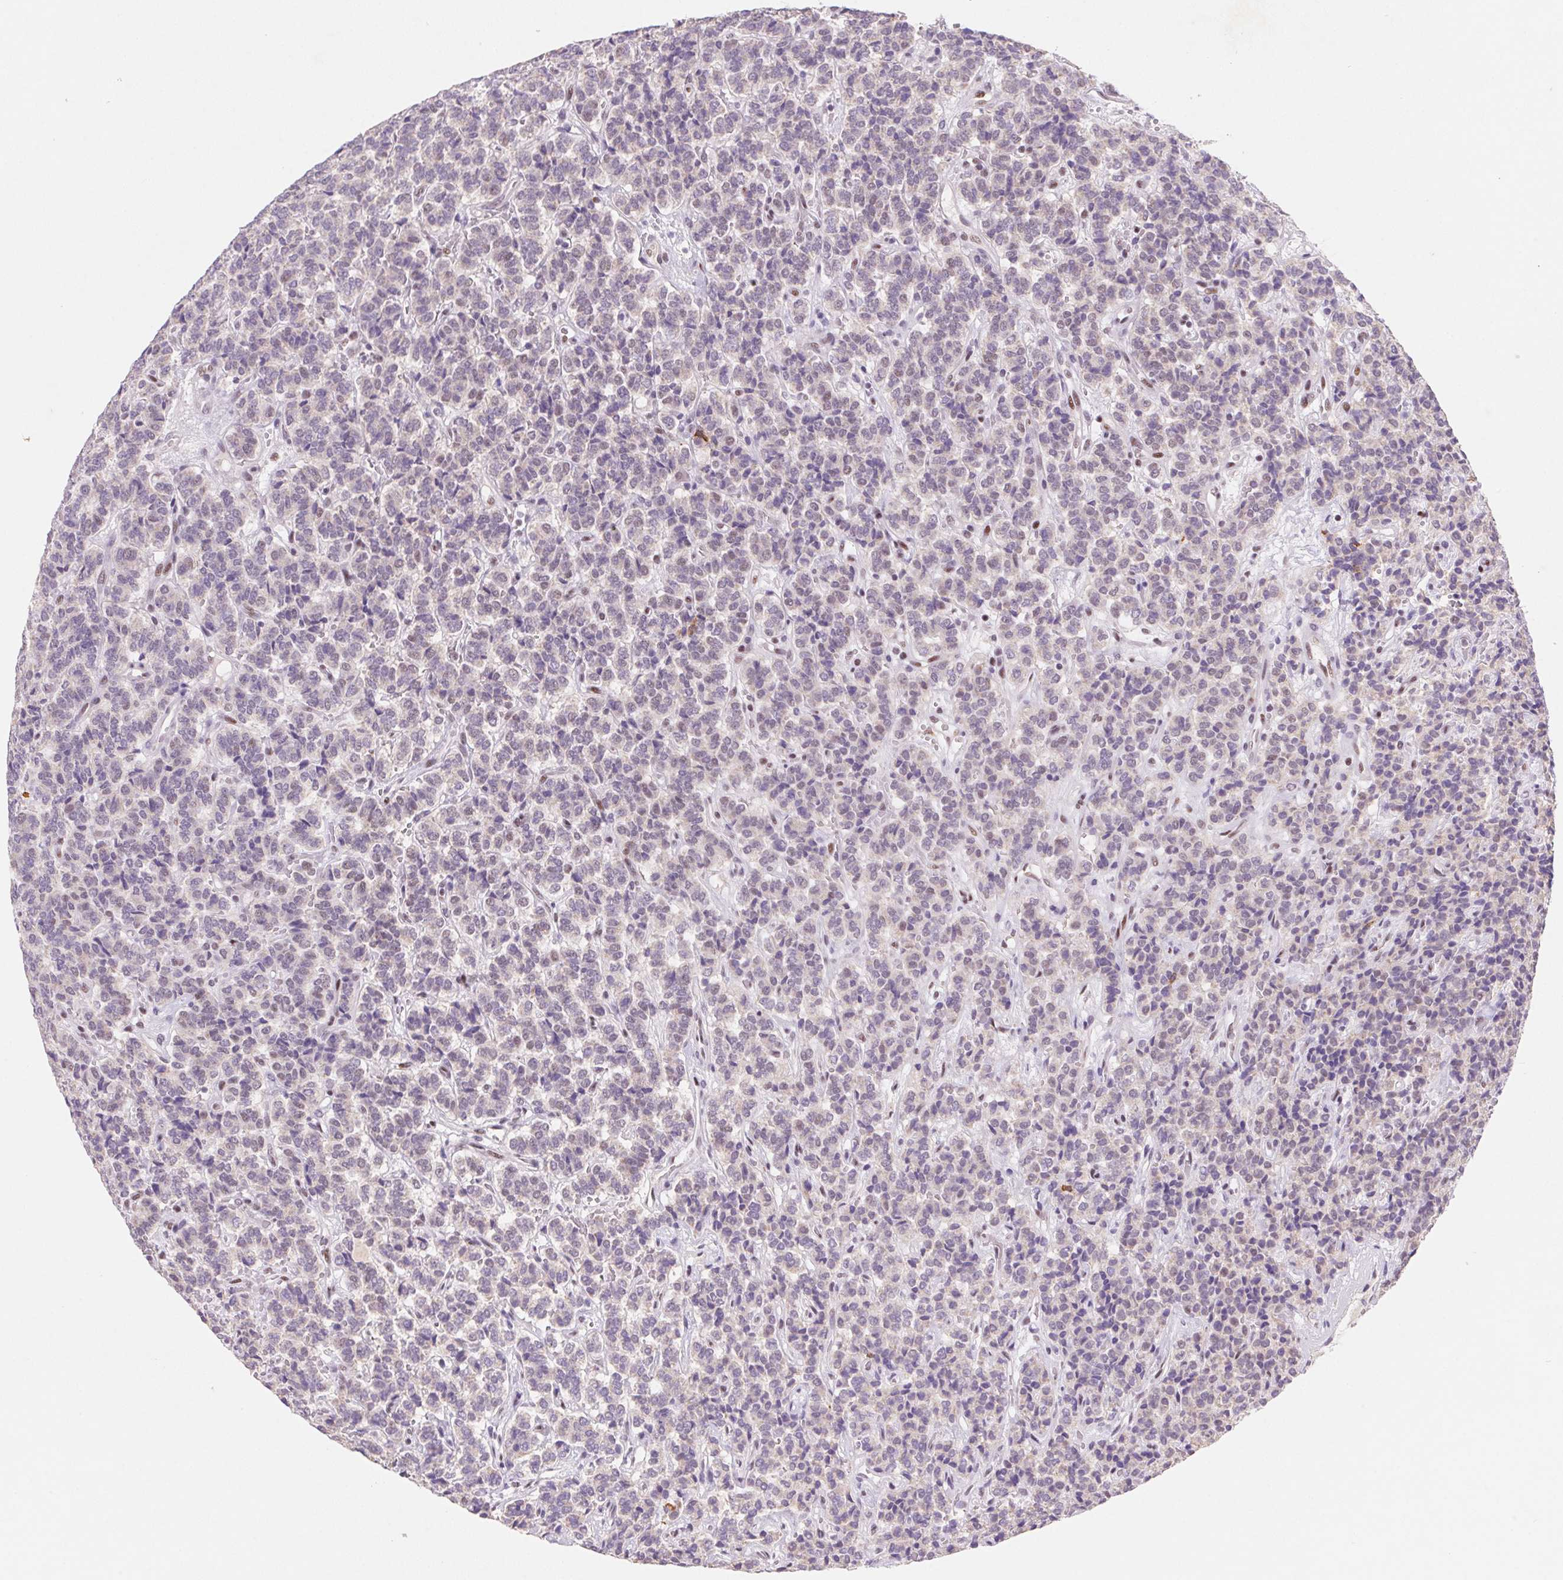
{"staining": {"intensity": "negative", "quantity": "none", "location": "none"}, "tissue": "carcinoid", "cell_type": "Tumor cells", "image_type": "cancer", "snomed": [{"axis": "morphology", "description": "Carcinoid, malignant, NOS"}, {"axis": "topography", "description": "Pancreas"}], "caption": "Immunohistochemistry of malignant carcinoid exhibits no staining in tumor cells.", "gene": "DPPA5", "patient": {"sex": "male", "age": 36}}